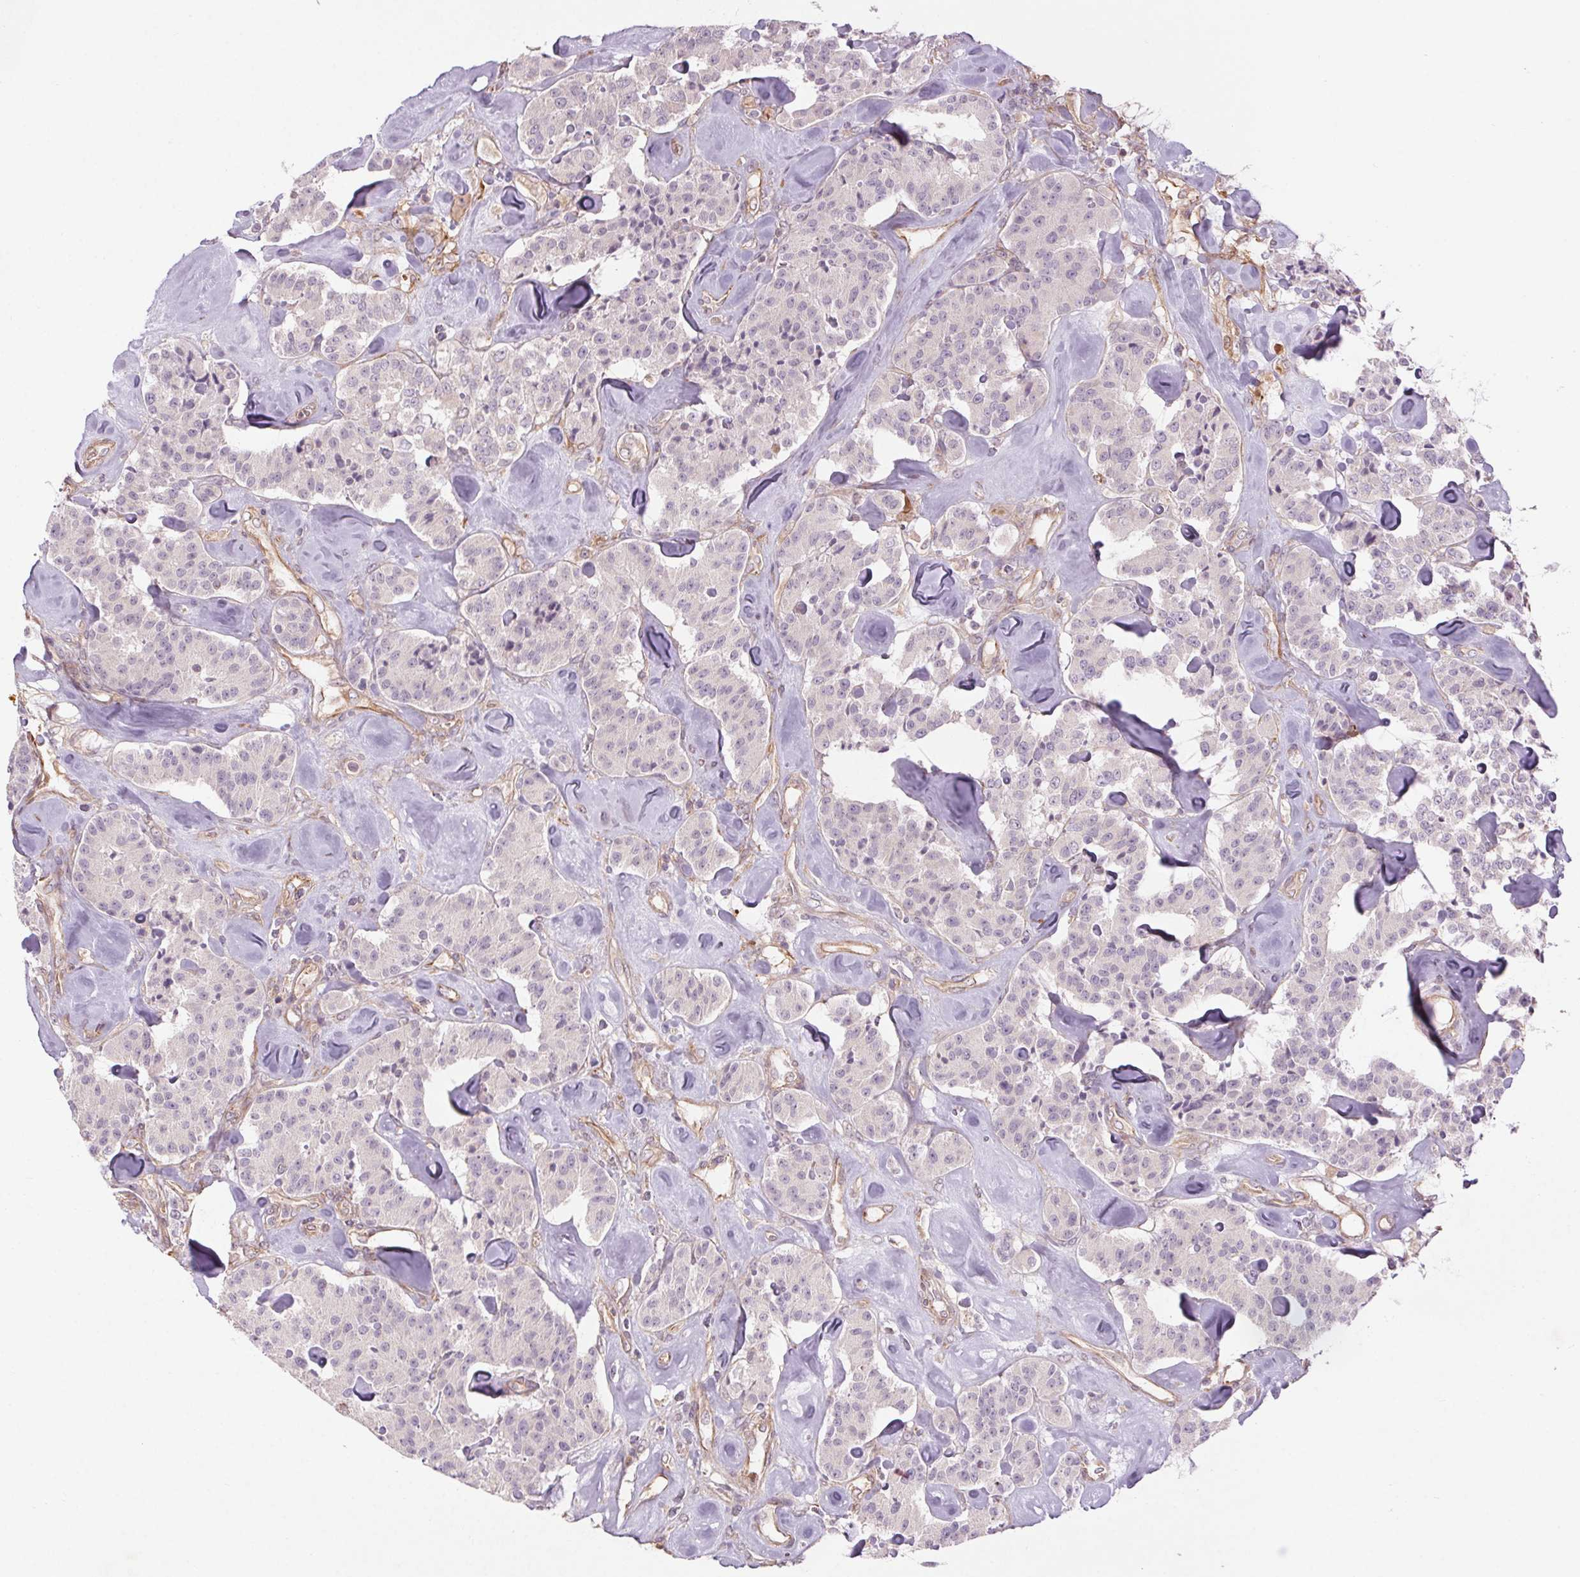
{"staining": {"intensity": "negative", "quantity": "none", "location": "none"}, "tissue": "carcinoid", "cell_type": "Tumor cells", "image_type": "cancer", "snomed": [{"axis": "morphology", "description": "Carcinoid, malignant, NOS"}, {"axis": "topography", "description": "Pancreas"}], "caption": "High power microscopy histopathology image of an immunohistochemistry (IHC) micrograph of carcinoid, revealing no significant expression in tumor cells. (Stains: DAB immunohistochemistry (IHC) with hematoxylin counter stain, Microscopy: brightfield microscopy at high magnification).", "gene": "CCSER1", "patient": {"sex": "male", "age": 41}}